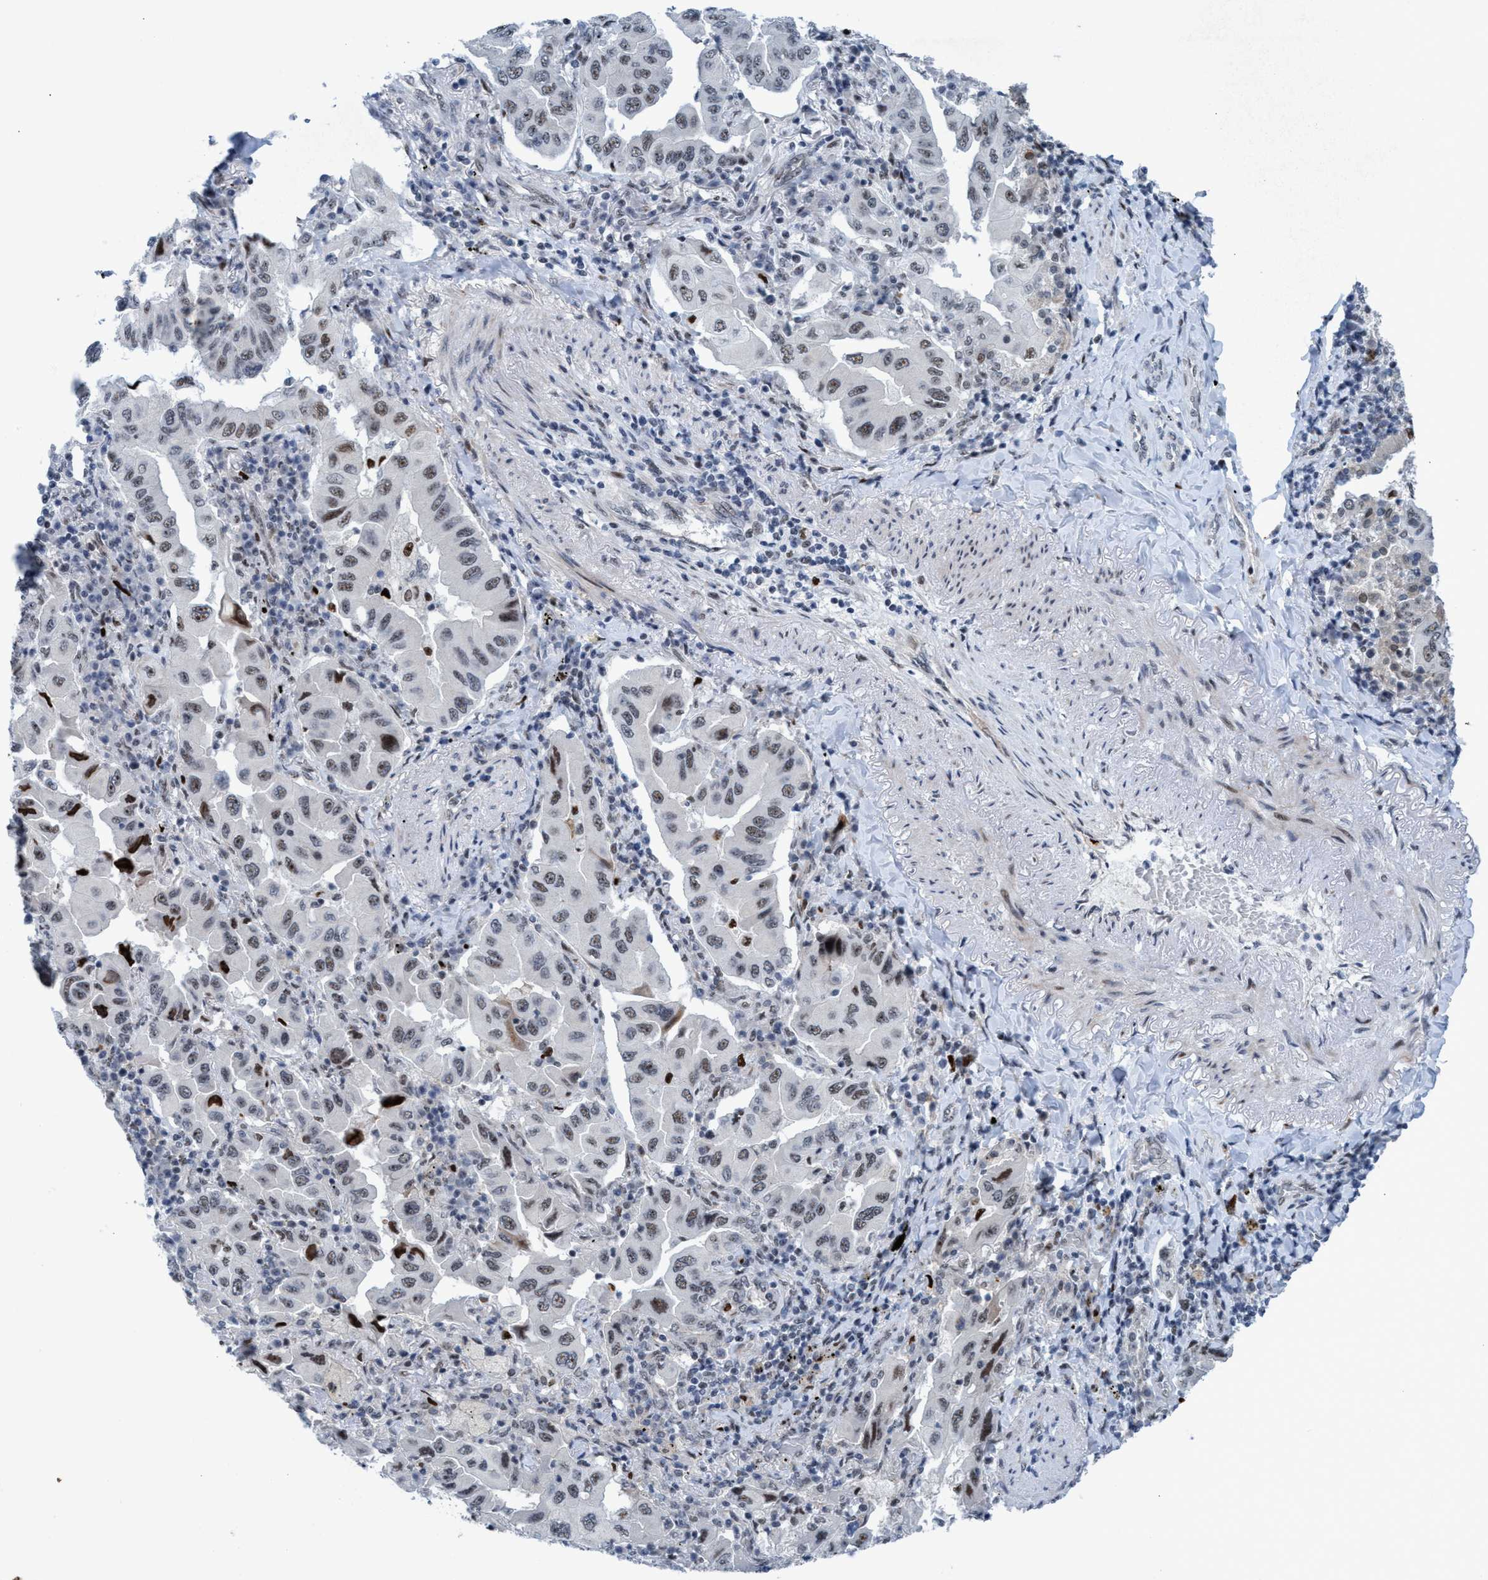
{"staining": {"intensity": "strong", "quantity": "<25%", "location": "nuclear"}, "tissue": "lung cancer", "cell_type": "Tumor cells", "image_type": "cancer", "snomed": [{"axis": "morphology", "description": "Adenocarcinoma, NOS"}, {"axis": "topography", "description": "Lung"}], "caption": "An IHC micrograph of neoplastic tissue is shown. Protein staining in brown shows strong nuclear positivity in lung adenocarcinoma within tumor cells.", "gene": "CWC27", "patient": {"sex": "female", "age": 65}}